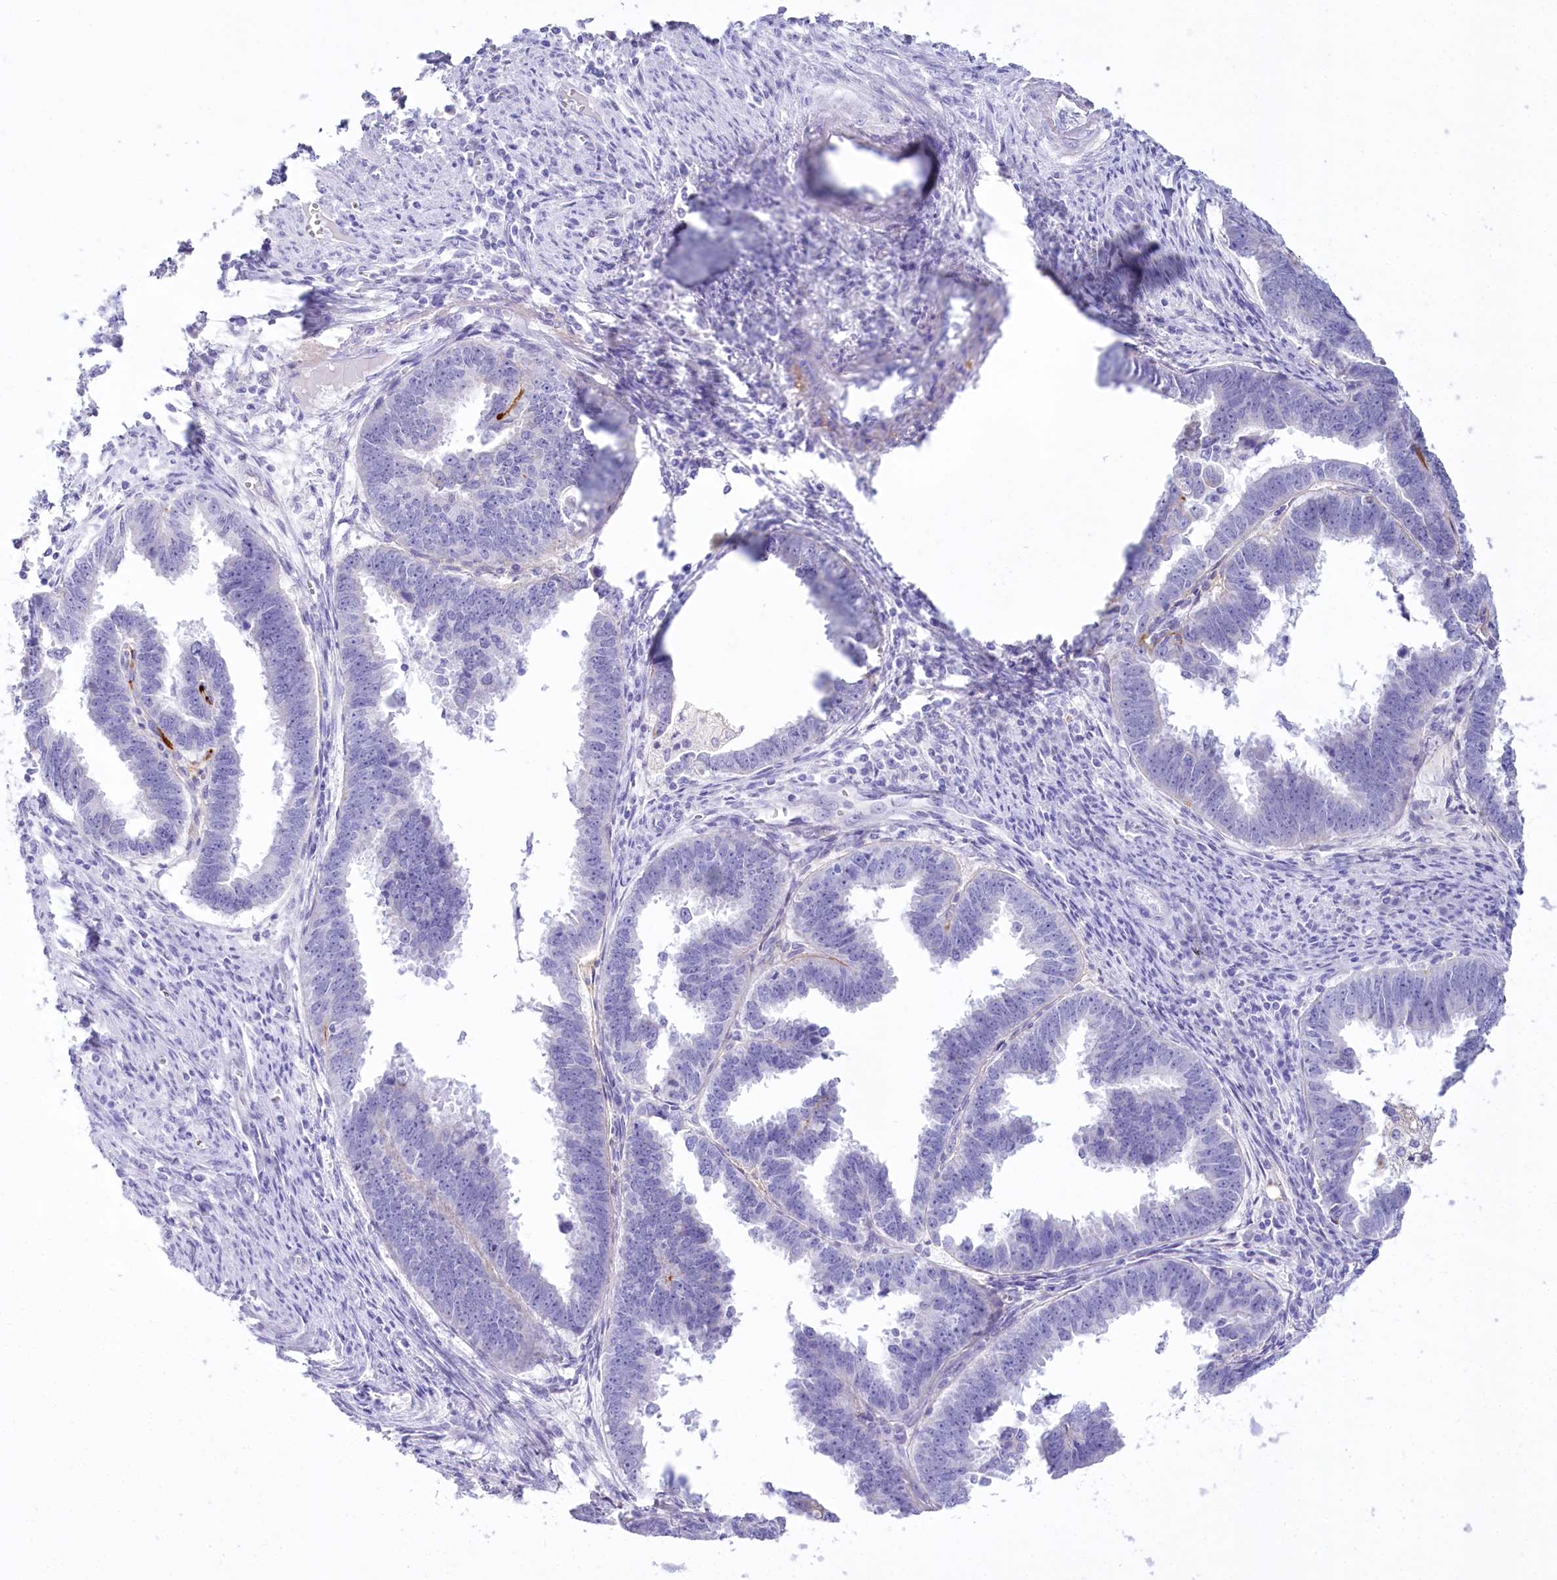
{"staining": {"intensity": "negative", "quantity": "none", "location": "none"}, "tissue": "endometrial cancer", "cell_type": "Tumor cells", "image_type": "cancer", "snomed": [{"axis": "morphology", "description": "Adenocarcinoma, NOS"}, {"axis": "topography", "description": "Endometrium"}], "caption": "Protein analysis of endometrial adenocarcinoma exhibits no significant expression in tumor cells.", "gene": "PBLD", "patient": {"sex": "female", "age": 75}}